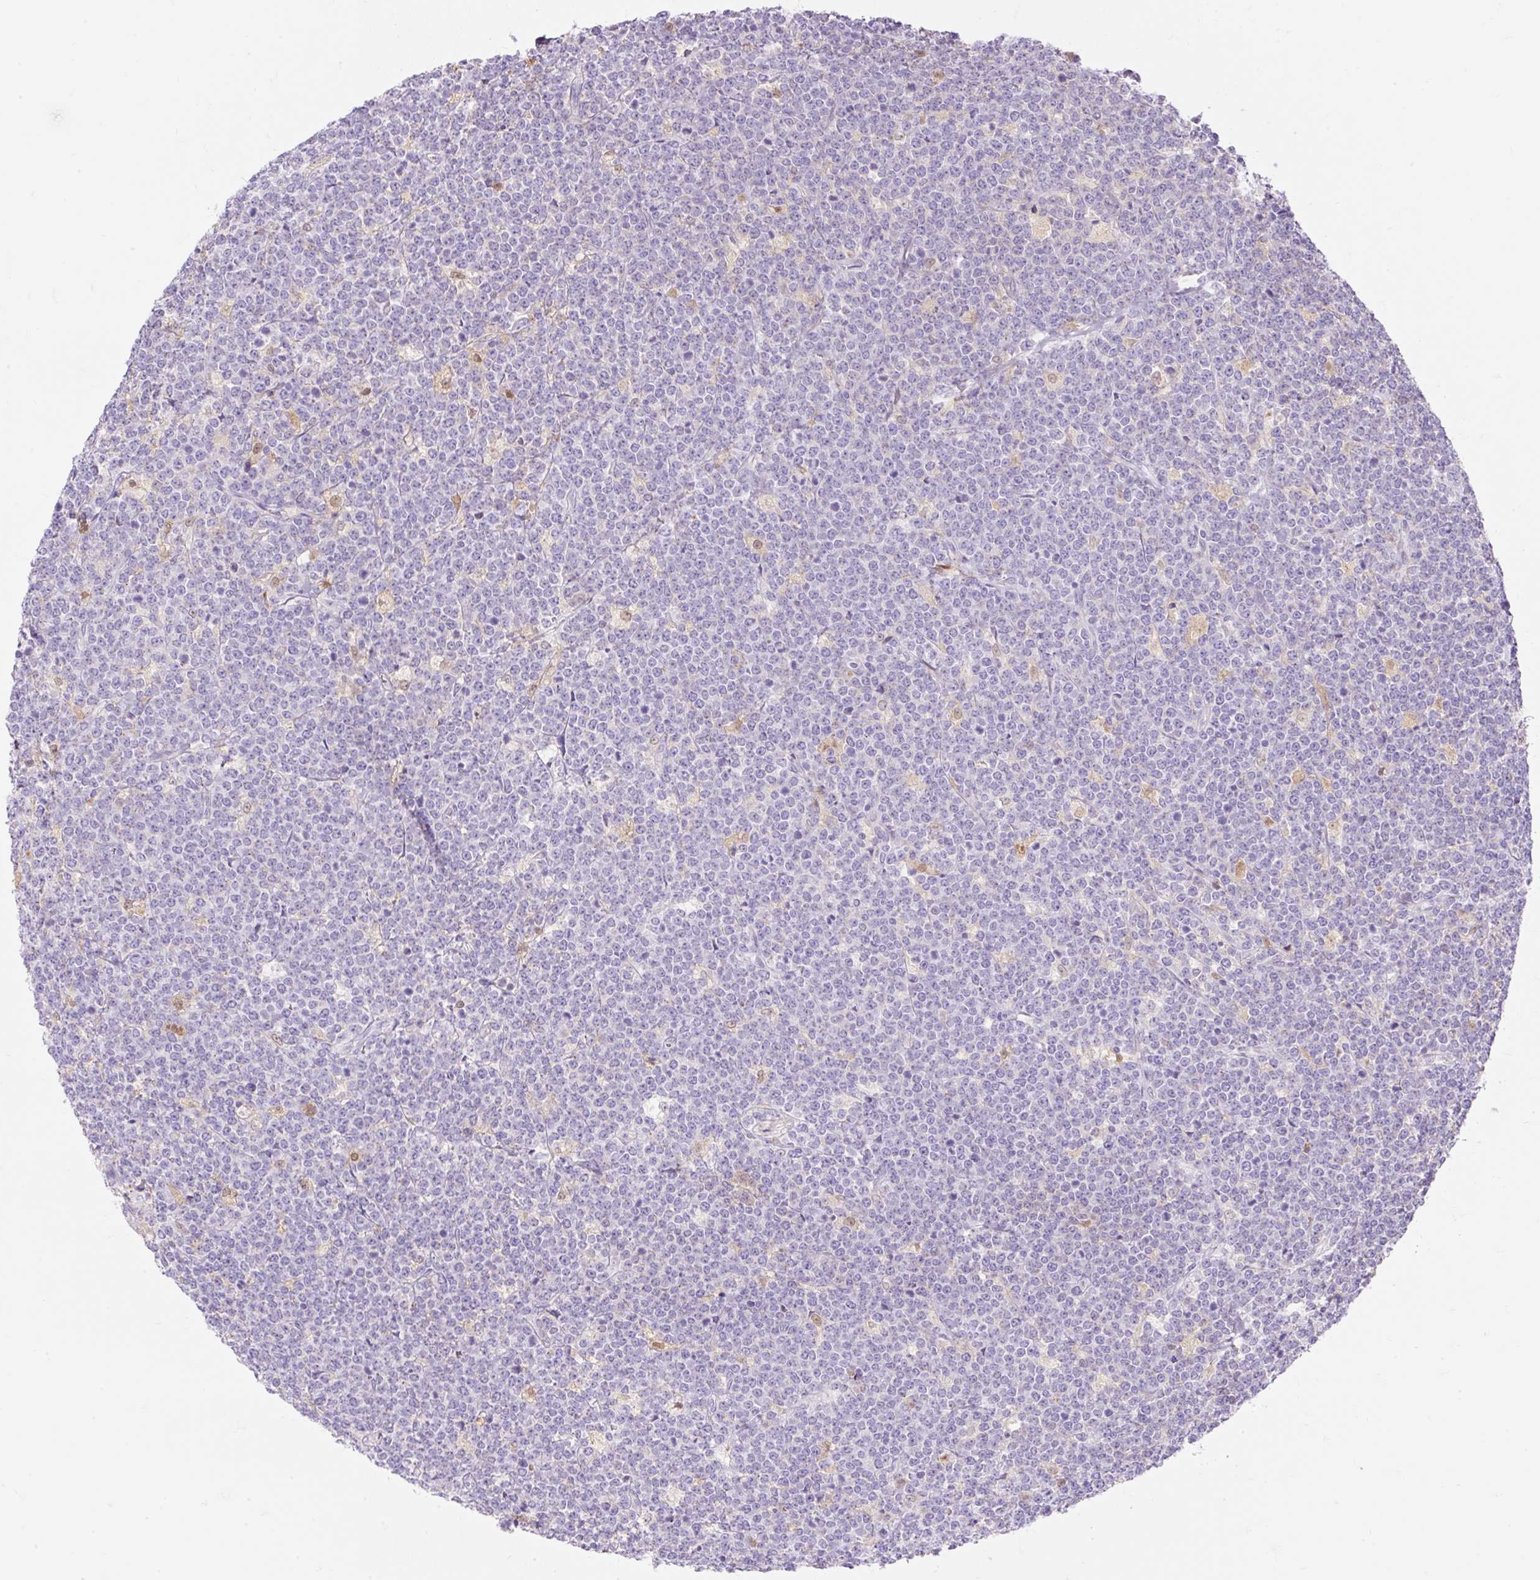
{"staining": {"intensity": "negative", "quantity": "none", "location": "none"}, "tissue": "lymphoma", "cell_type": "Tumor cells", "image_type": "cancer", "snomed": [{"axis": "morphology", "description": "Malignant lymphoma, non-Hodgkin's type, High grade"}, {"axis": "topography", "description": "Small intestine"}, {"axis": "topography", "description": "Colon"}], "caption": "The immunohistochemistry (IHC) image has no significant positivity in tumor cells of high-grade malignant lymphoma, non-Hodgkin's type tissue.", "gene": "TMEM150C", "patient": {"sex": "male", "age": 8}}